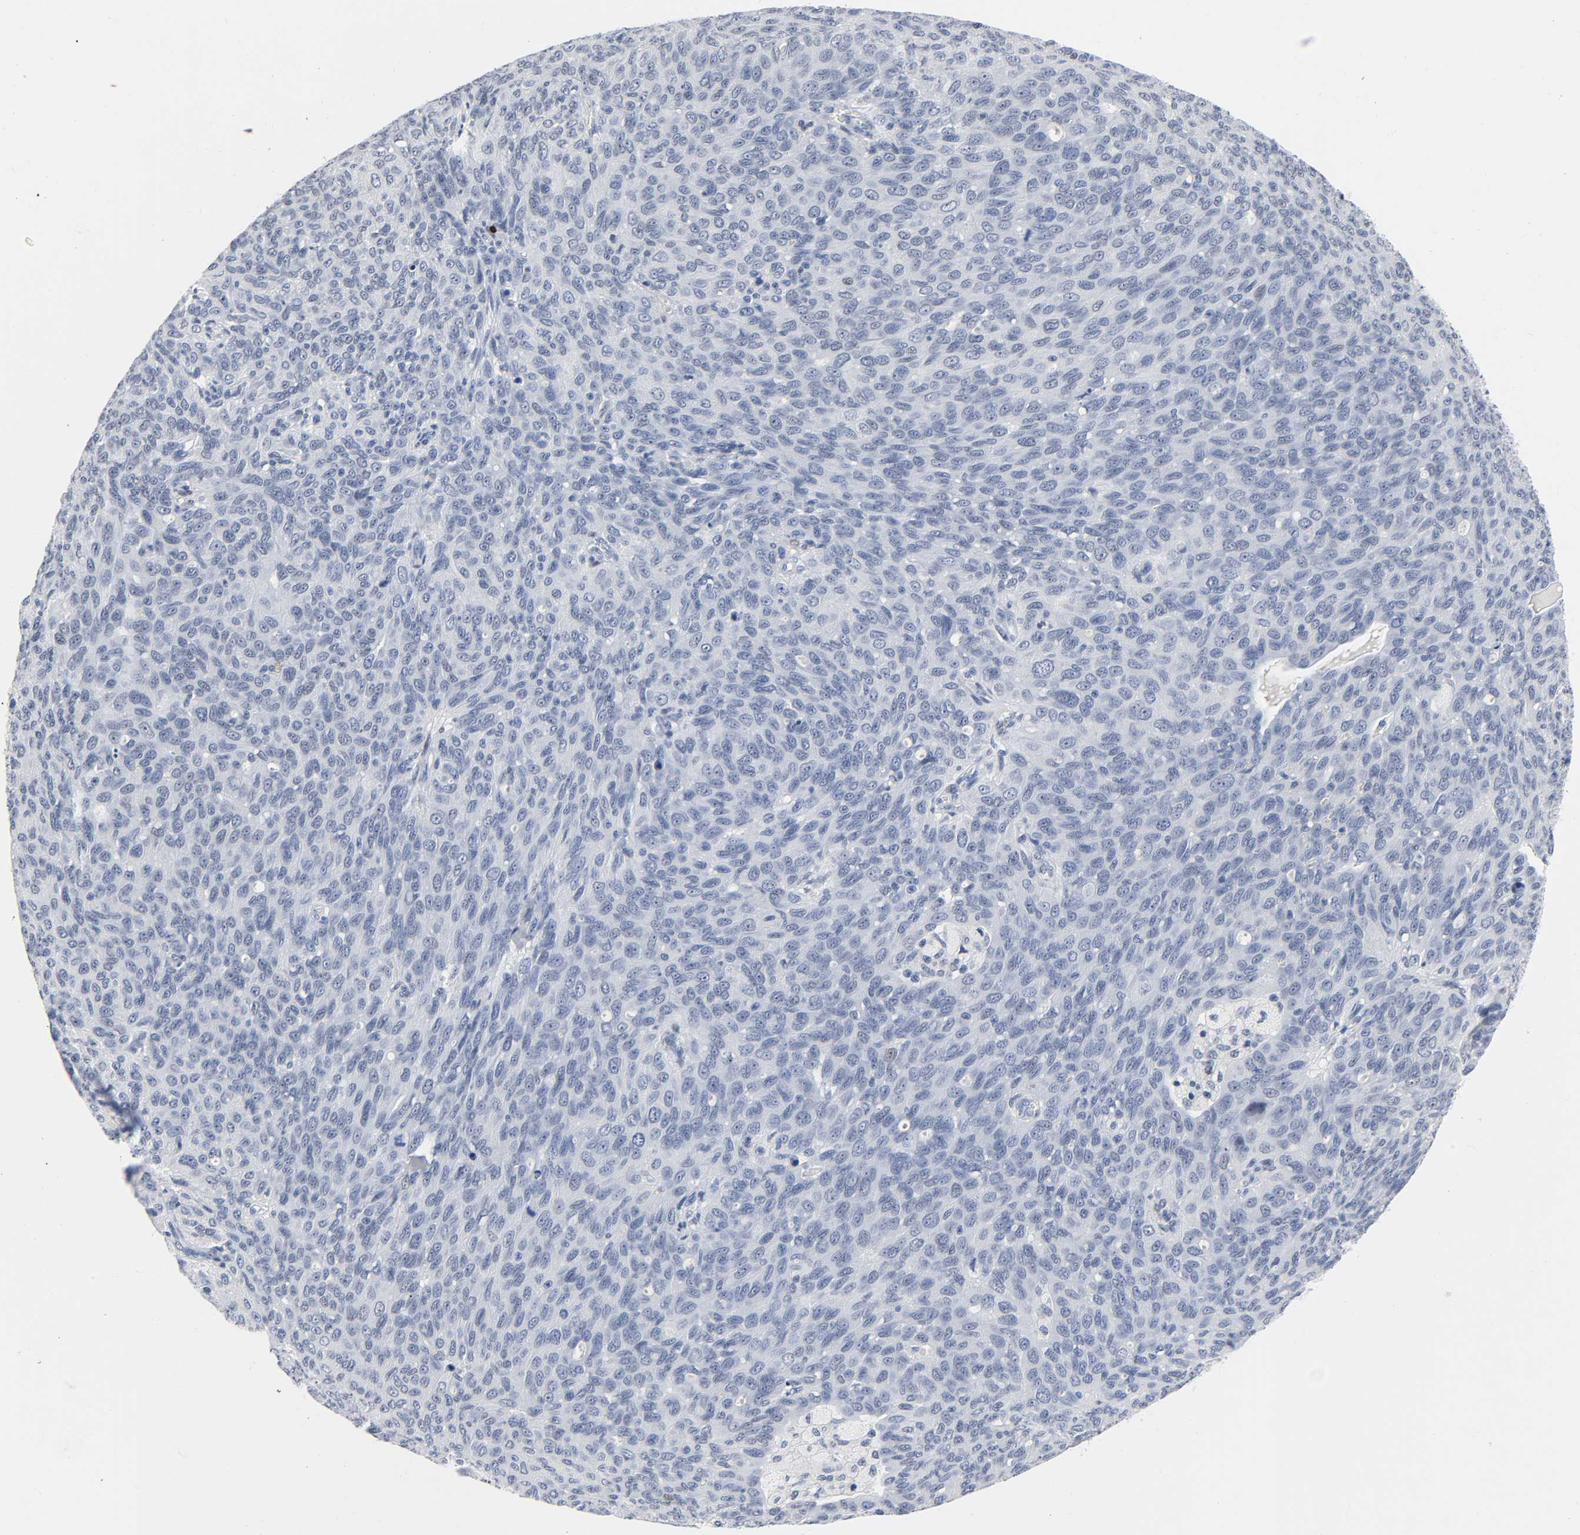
{"staining": {"intensity": "negative", "quantity": "none", "location": "none"}, "tissue": "ovarian cancer", "cell_type": "Tumor cells", "image_type": "cancer", "snomed": [{"axis": "morphology", "description": "Carcinoma, endometroid"}, {"axis": "topography", "description": "Ovary"}], "caption": "Tumor cells are negative for protein expression in human ovarian endometroid carcinoma.", "gene": "NAB2", "patient": {"sex": "female", "age": 60}}